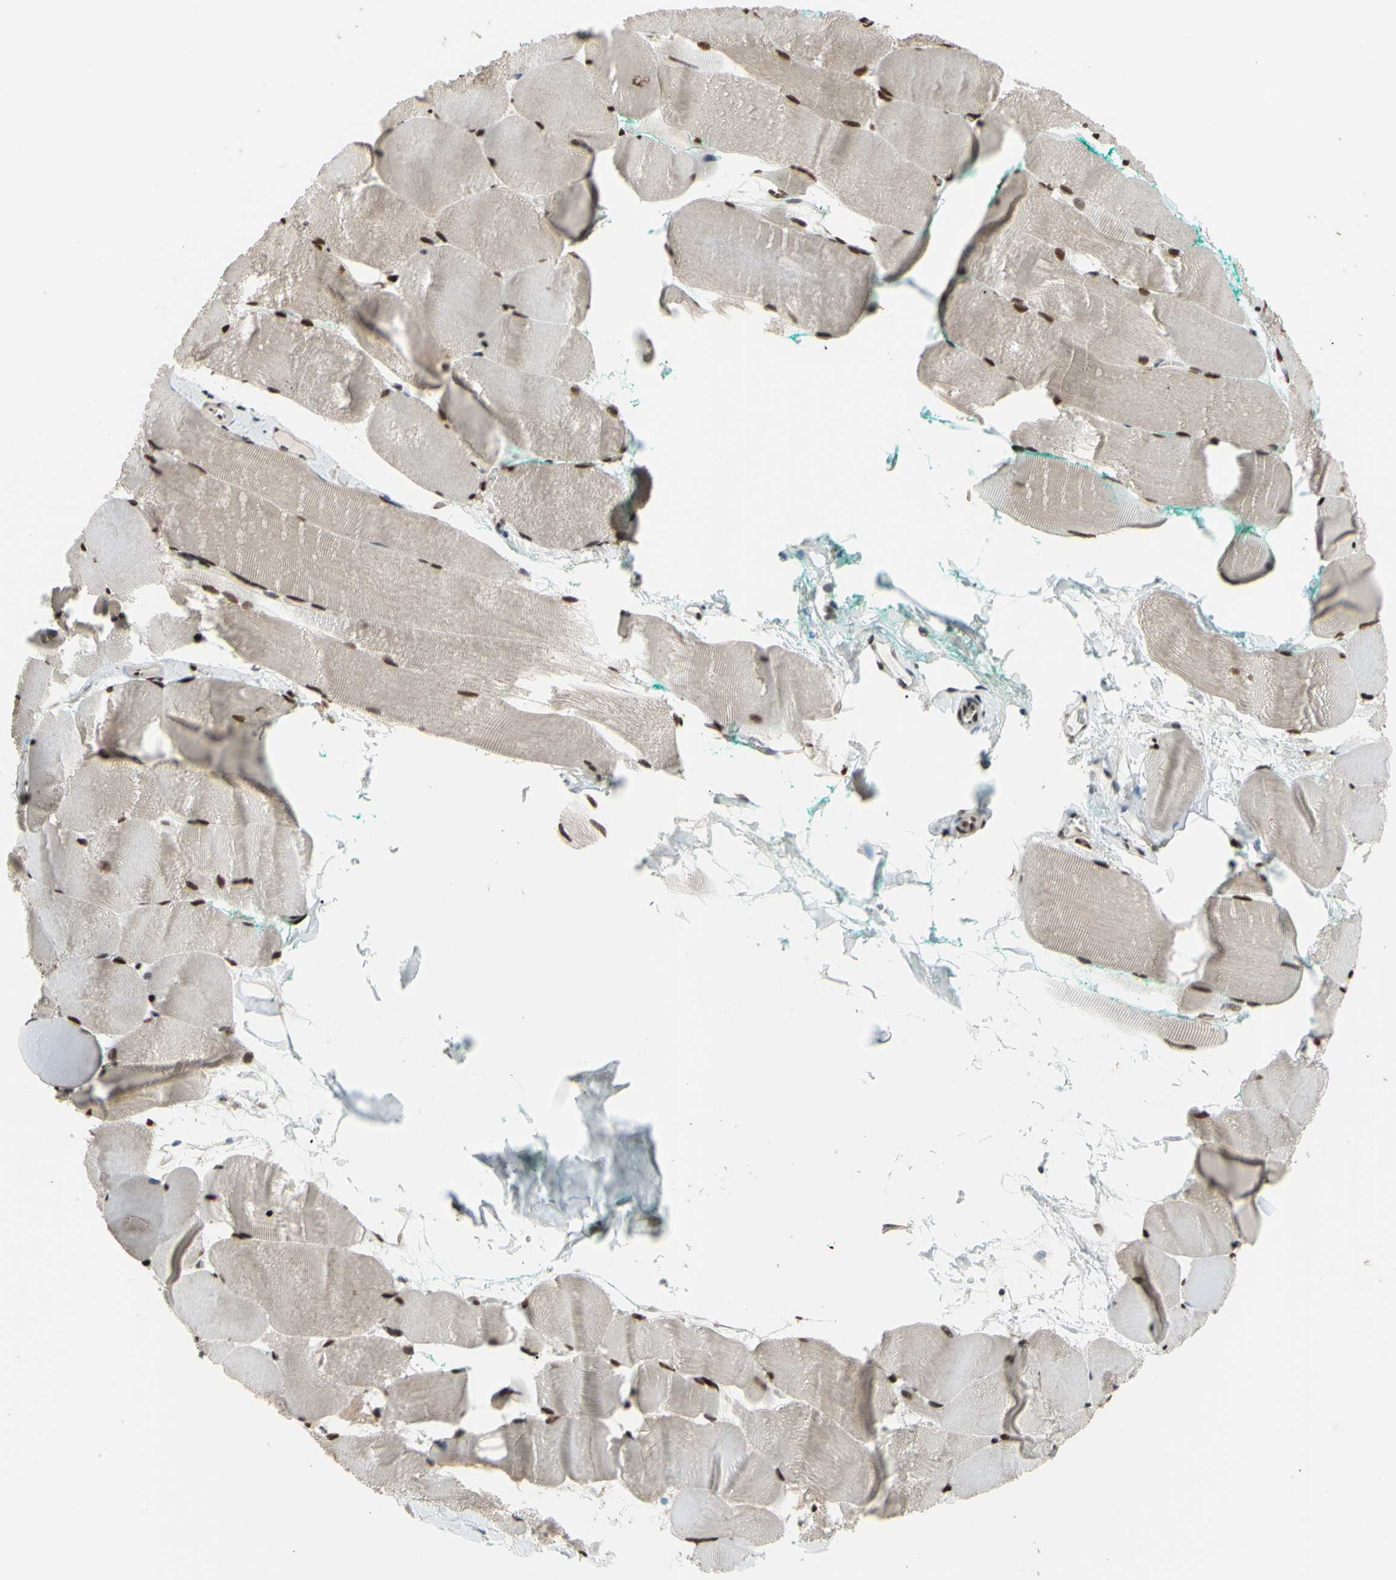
{"staining": {"intensity": "strong", "quantity": ">75%", "location": "cytoplasmic/membranous,nuclear"}, "tissue": "skeletal muscle", "cell_type": "Myocytes", "image_type": "normal", "snomed": [{"axis": "morphology", "description": "Normal tissue, NOS"}, {"axis": "morphology", "description": "Squamous cell carcinoma, NOS"}, {"axis": "topography", "description": "Skeletal muscle"}], "caption": "Normal skeletal muscle exhibits strong cytoplasmic/membranous,nuclear staining in approximately >75% of myocytes, visualized by immunohistochemistry. The protein of interest is shown in brown color, while the nuclei are stained blue.", "gene": "FKBP5", "patient": {"sex": "male", "age": 51}}